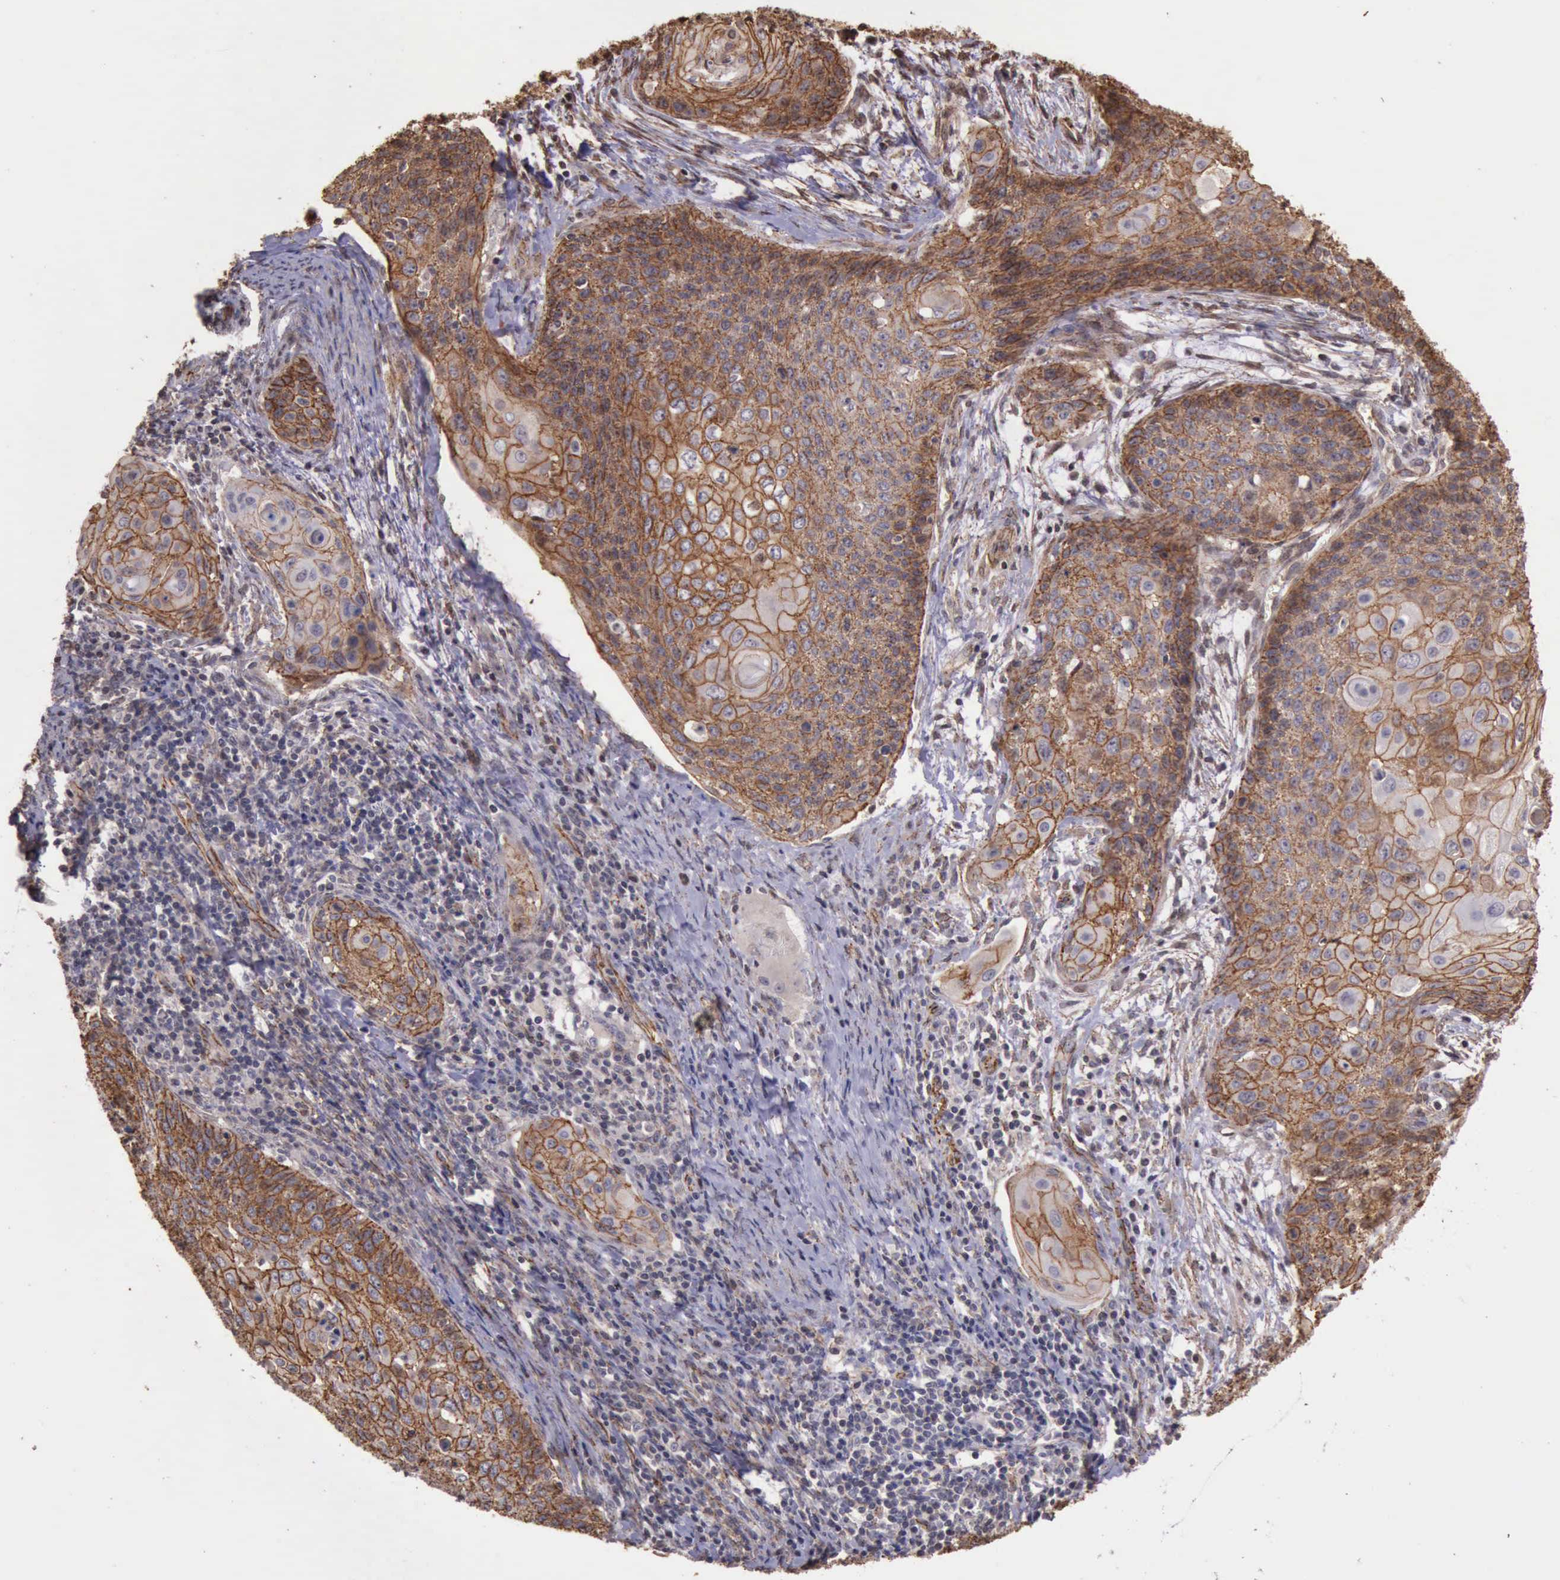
{"staining": {"intensity": "moderate", "quantity": ">75%", "location": "cytoplasmic/membranous"}, "tissue": "cervical cancer", "cell_type": "Tumor cells", "image_type": "cancer", "snomed": [{"axis": "morphology", "description": "Squamous cell carcinoma, NOS"}, {"axis": "topography", "description": "Cervix"}], "caption": "Moderate cytoplasmic/membranous staining is identified in about >75% of tumor cells in cervical cancer (squamous cell carcinoma).", "gene": "CTNNB1", "patient": {"sex": "female", "age": 33}}